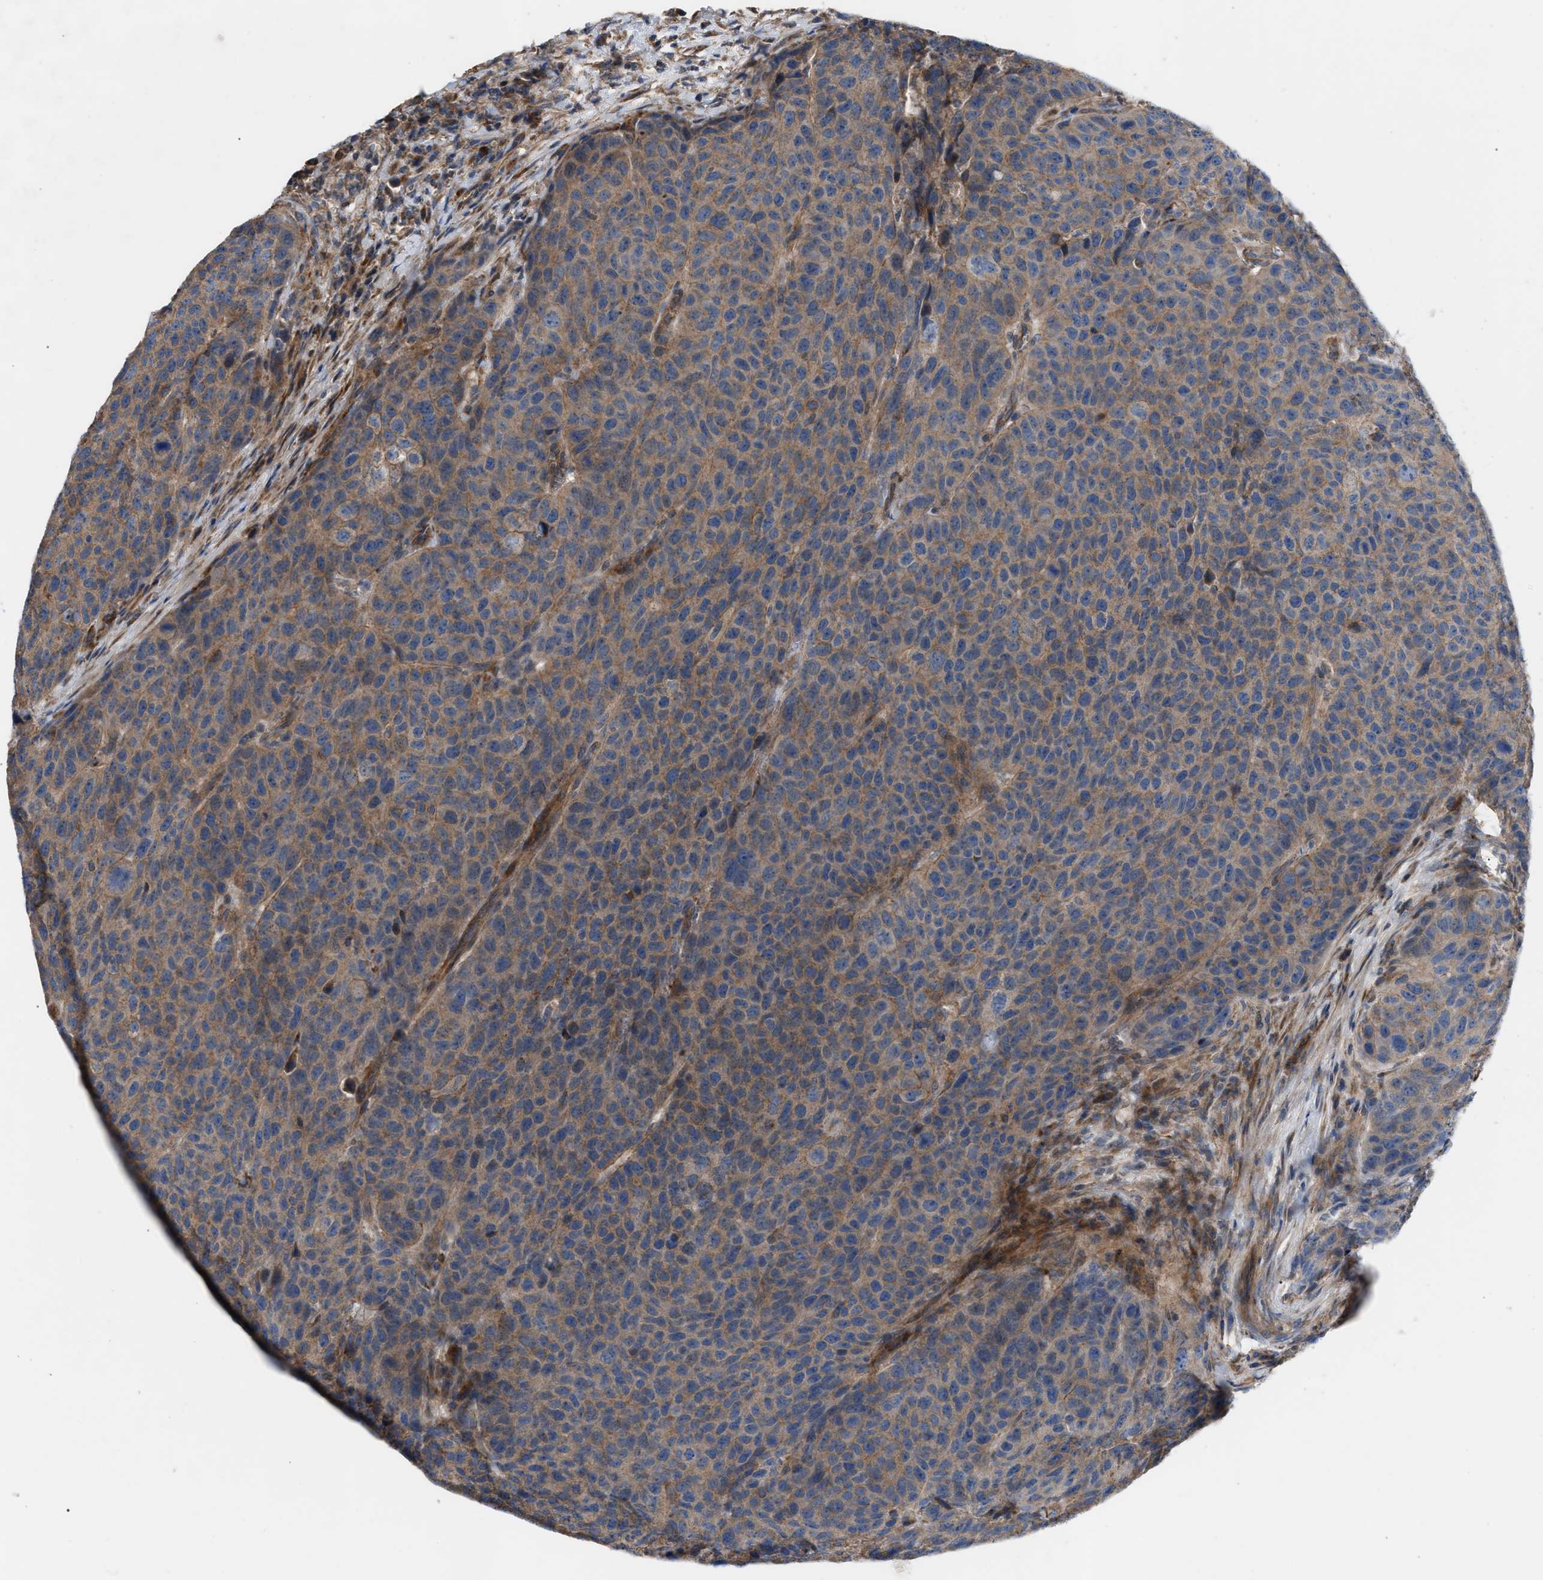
{"staining": {"intensity": "weak", "quantity": ">75%", "location": "cytoplasmic/membranous"}, "tissue": "head and neck cancer", "cell_type": "Tumor cells", "image_type": "cancer", "snomed": [{"axis": "morphology", "description": "Squamous cell carcinoma, NOS"}, {"axis": "topography", "description": "Head-Neck"}], "caption": "Immunohistochemical staining of human head and neck cancer reveals weak cytoplasmic/membranous protein staining in approximately >75% of tumor cells.", "gene": "OXSM", "patient": {"sex": "male", "age": 66}}